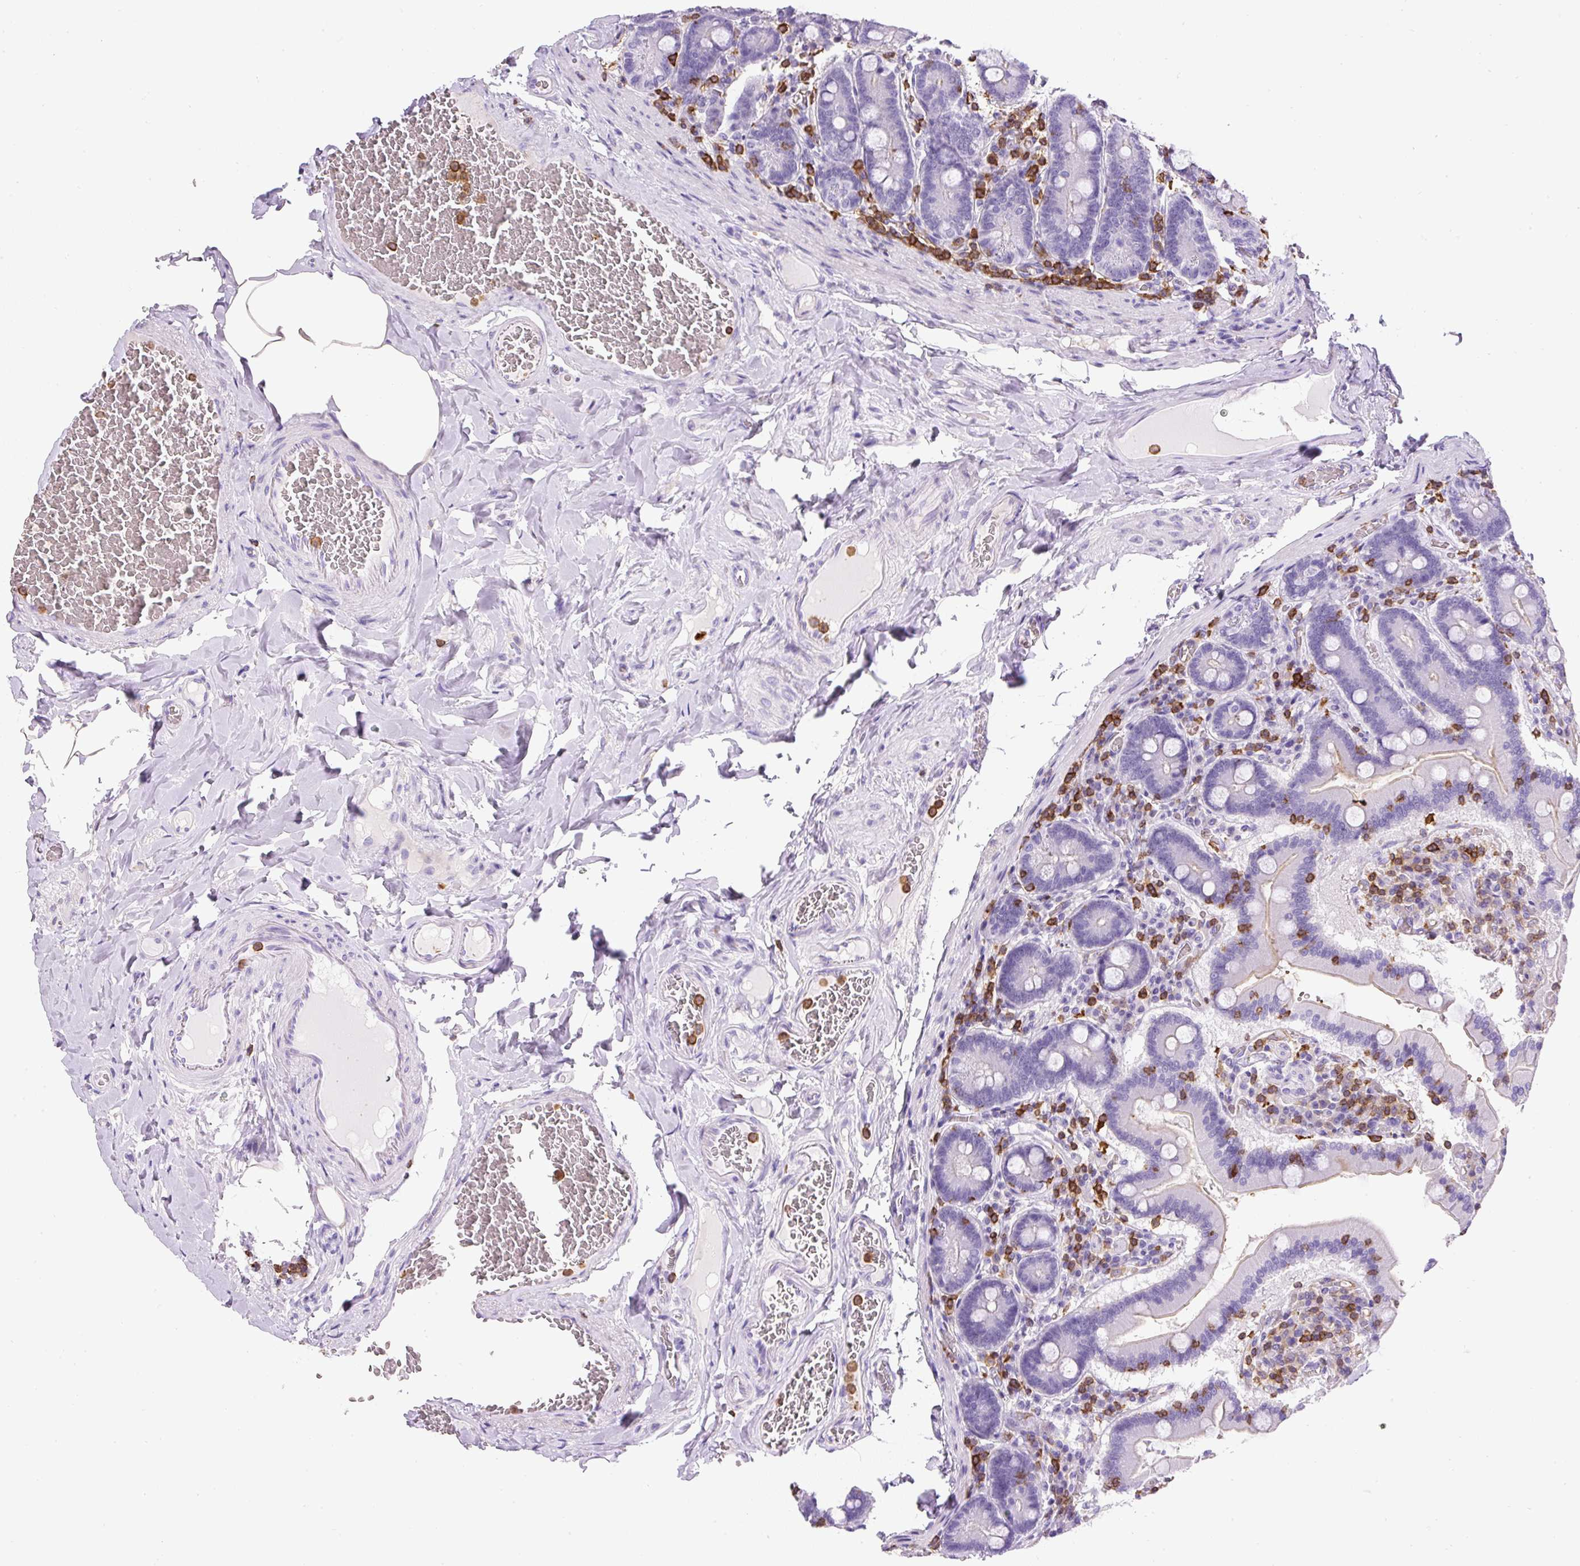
{"staining": {"intensity": "negative", "quantity": "none", "location": "none"}, "tissue": "duodenum", "cell_type": "Glandular cells", "image_type": "normal", "snomed": [{"axis": "morphology", "description": "Normal tissue, NOS"}, {"axis": "topography", "description": "Duodenum"}], "caption": "High magnification brightfield microscopy of unremarkable duodenum stained with DAB (brown) and counterstained with hematoxylin (blue): glandular cells show no significant expression. (Brightfield microscopy of DAB (3,3'-diaminobenzidine) immunohistochemistry at high magnification).", "gene": "FAM228B", "patient": {"sex": "female", "age": 62}}